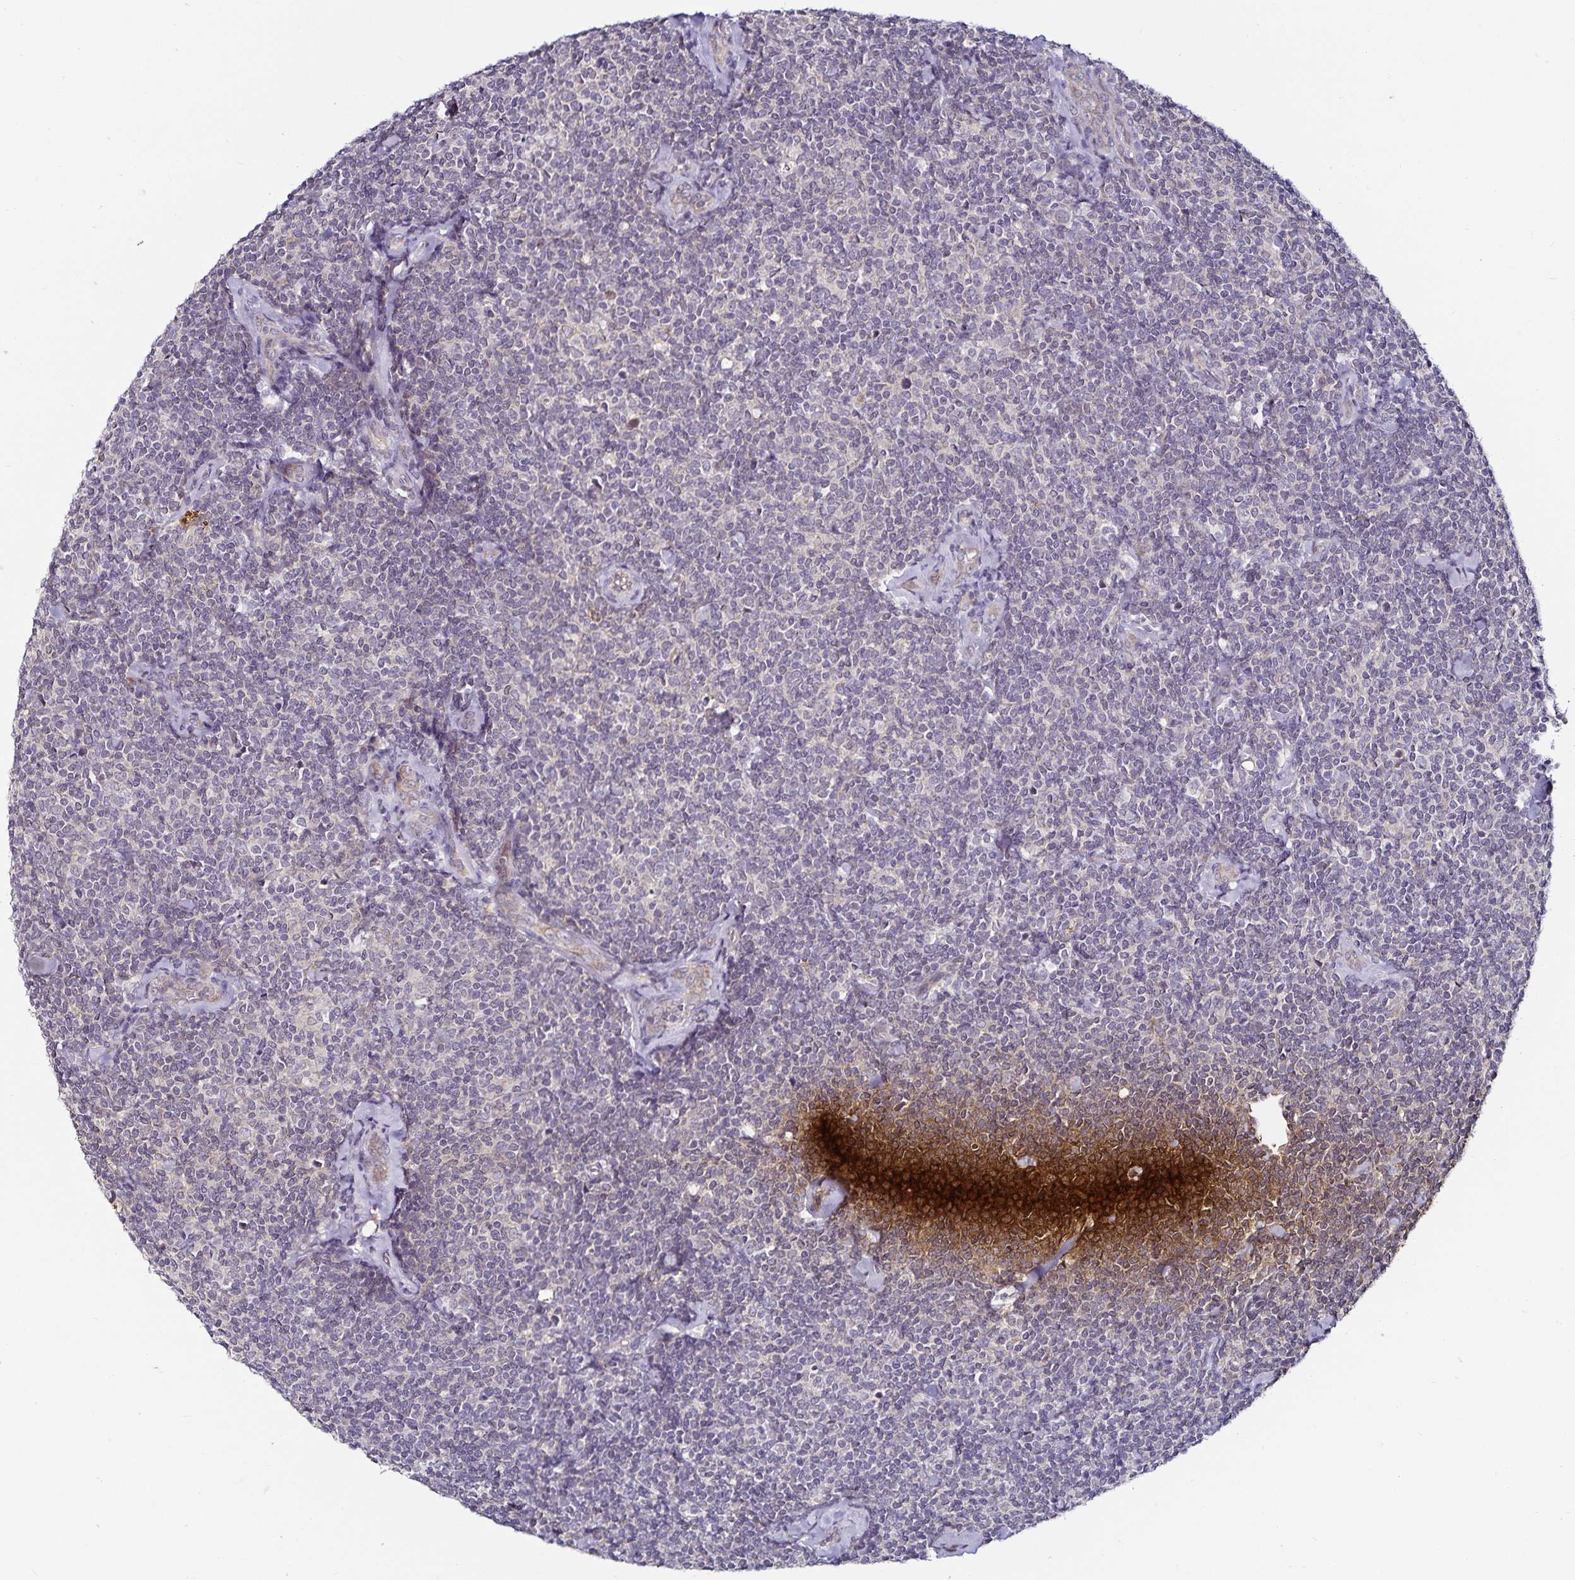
{"staining": {"intensity": "negative", "quantity": "none", "location": "none"}, "tissue": "lymphoma", "cell_type": "Tumor cells", "image_type": "cancer", "snomed": [{"axis": "morphology", "description": "Malignant lymphoma, non-Hodgkin's type, Low grade"}, {"axis": "topography", "description": "Lymph node"}], "caption": "Immunohistochemical staining of lymphoma demonstrates no significant staining in tumor cells.", "gene": "ACSL5", "patient": {"sex": "female", "age": 56}}